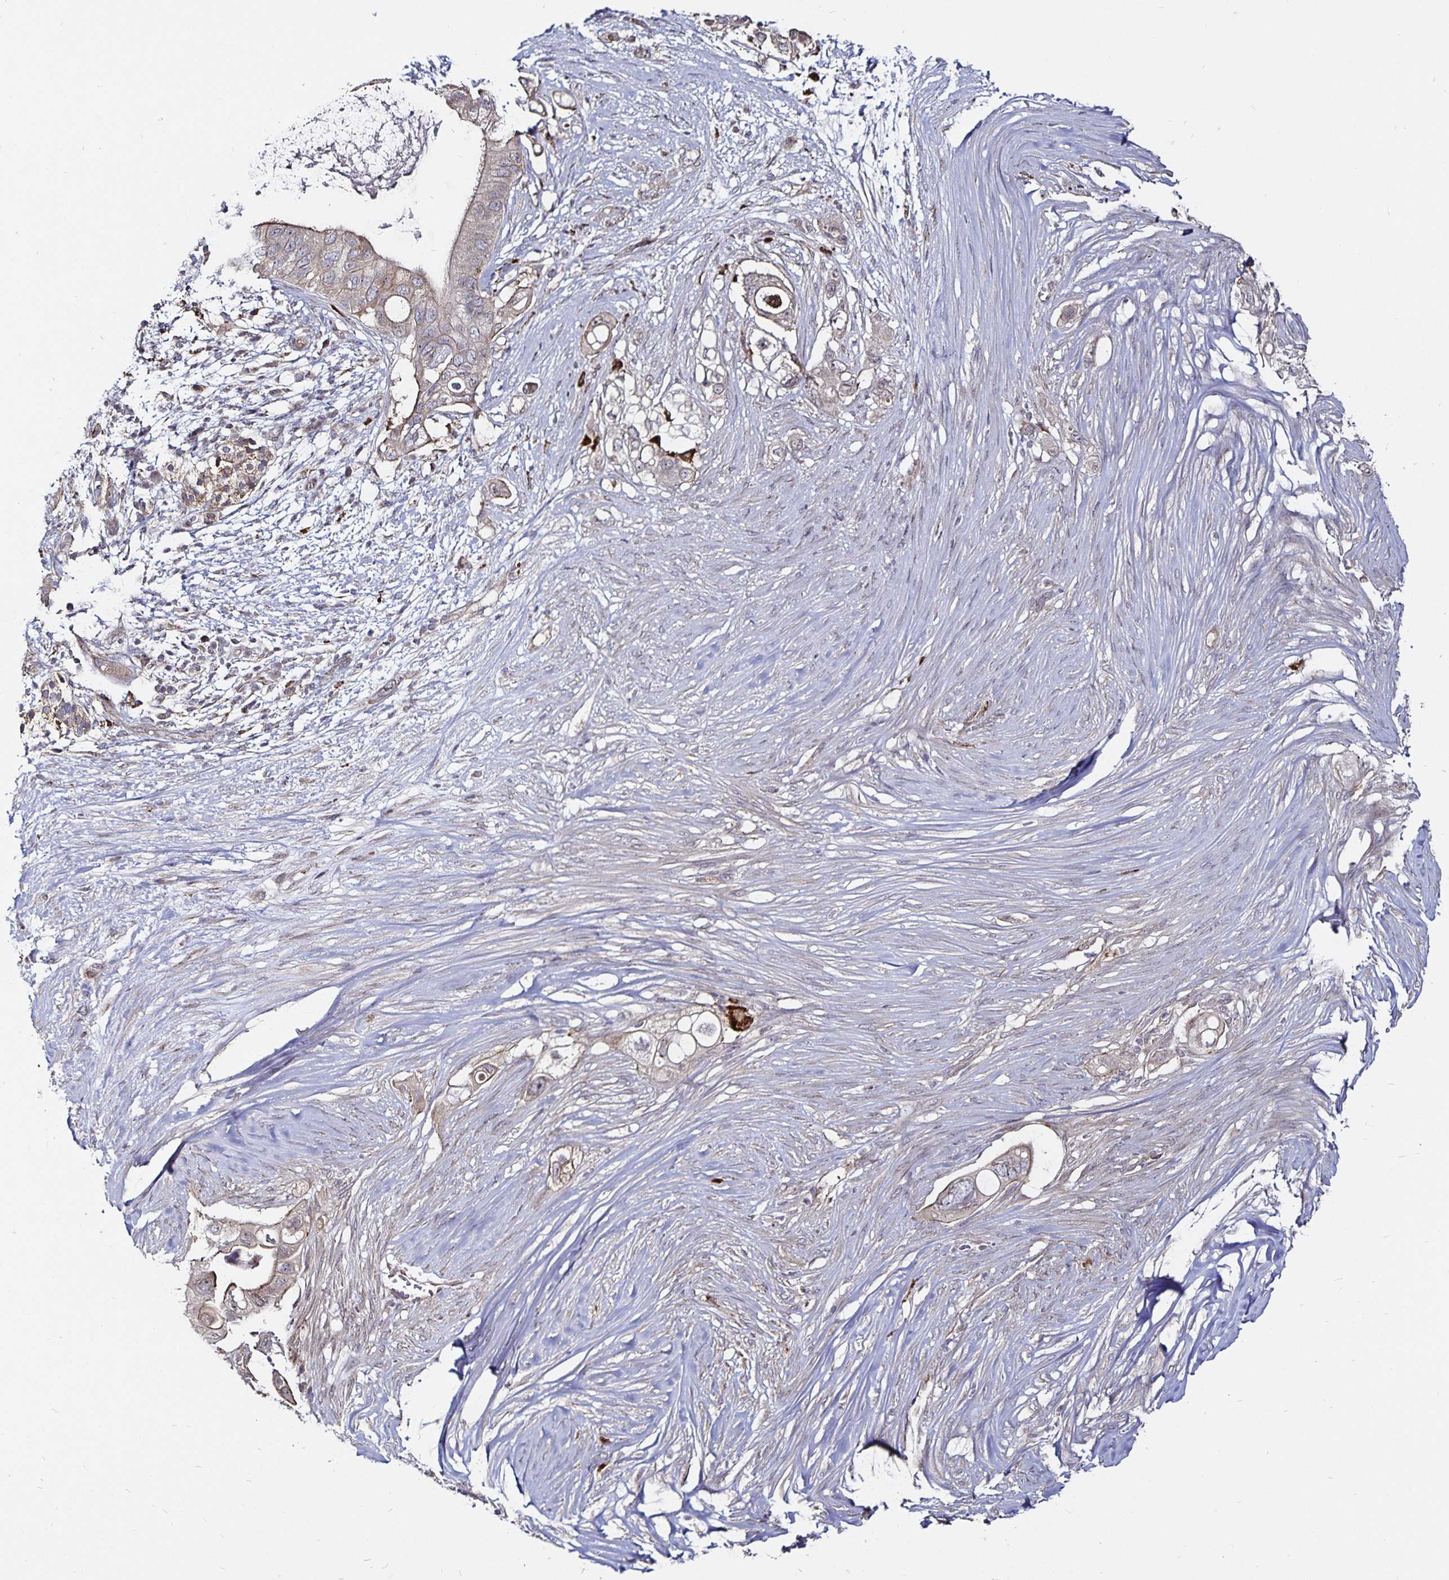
{"staining": {"intensity": "weak", "quantity": "<25%", "location": "cytoplasmic/membranous"}, "tissue": "pancreatic cancer", "cell_type": "Tumor cells", "image_type": "cancer", "snomed": [{"axis": "morphology", "description": "Adenocarcinoma, NOS"}, {"axis": "topography", "description": "Pancreas"}], "caption": "Immunohistochemical staining of pancreatic cancer shows no significant expression in tumor cells.", "gene": "CYP27A1", "patient": {"sex": "female", "age": 72}}